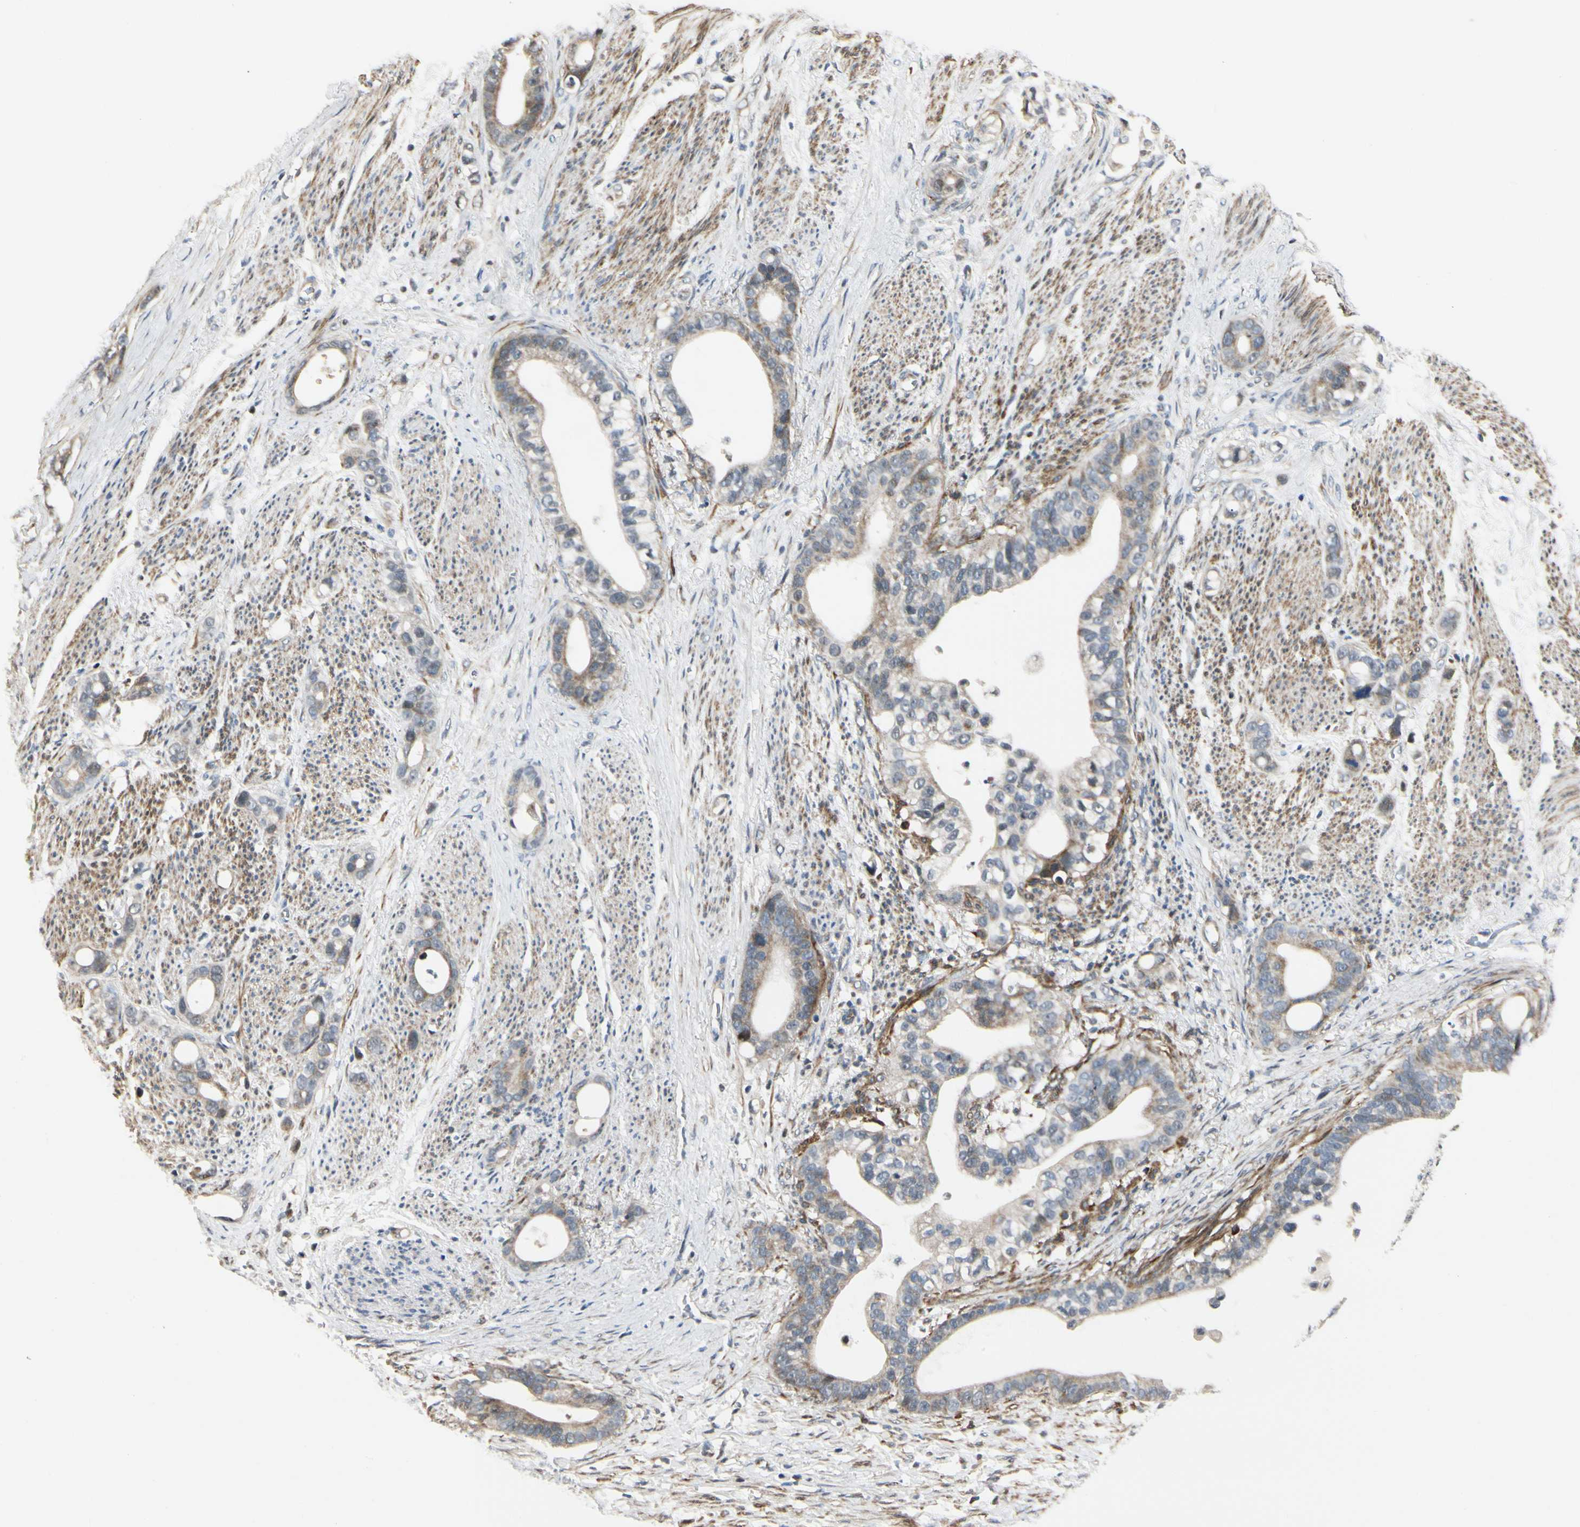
{"staining": {"intensity": "weak", "quantity": "25%-75%", "location": "cytoplasmic/membranous"}, "tissue": "stomach cancer", "cell_type": "Tumor cells", "image_type": "cancer", "snomed": [{"axis": "morphology", "description": "Adenocarcinoma, NOS"}, {"axis": "topography", "description": "Stomach"}], "caption": "Stomach adenocarcinoma stained with DAB (3,3'-diaminobenzidine) IHC shows low levels of weak cytoplasmic/membranous positivity in approximately 25%-75% of tumor cells. The staining was performed using DAB (3,3'-diaminobenzidine) to visualize the protein expression in brown, while the nuclei were stained in blue with hematoxylin (Magnification: 20x).", "gene": "P4HA3", "patient": {"sex": "female", "age": 75}}